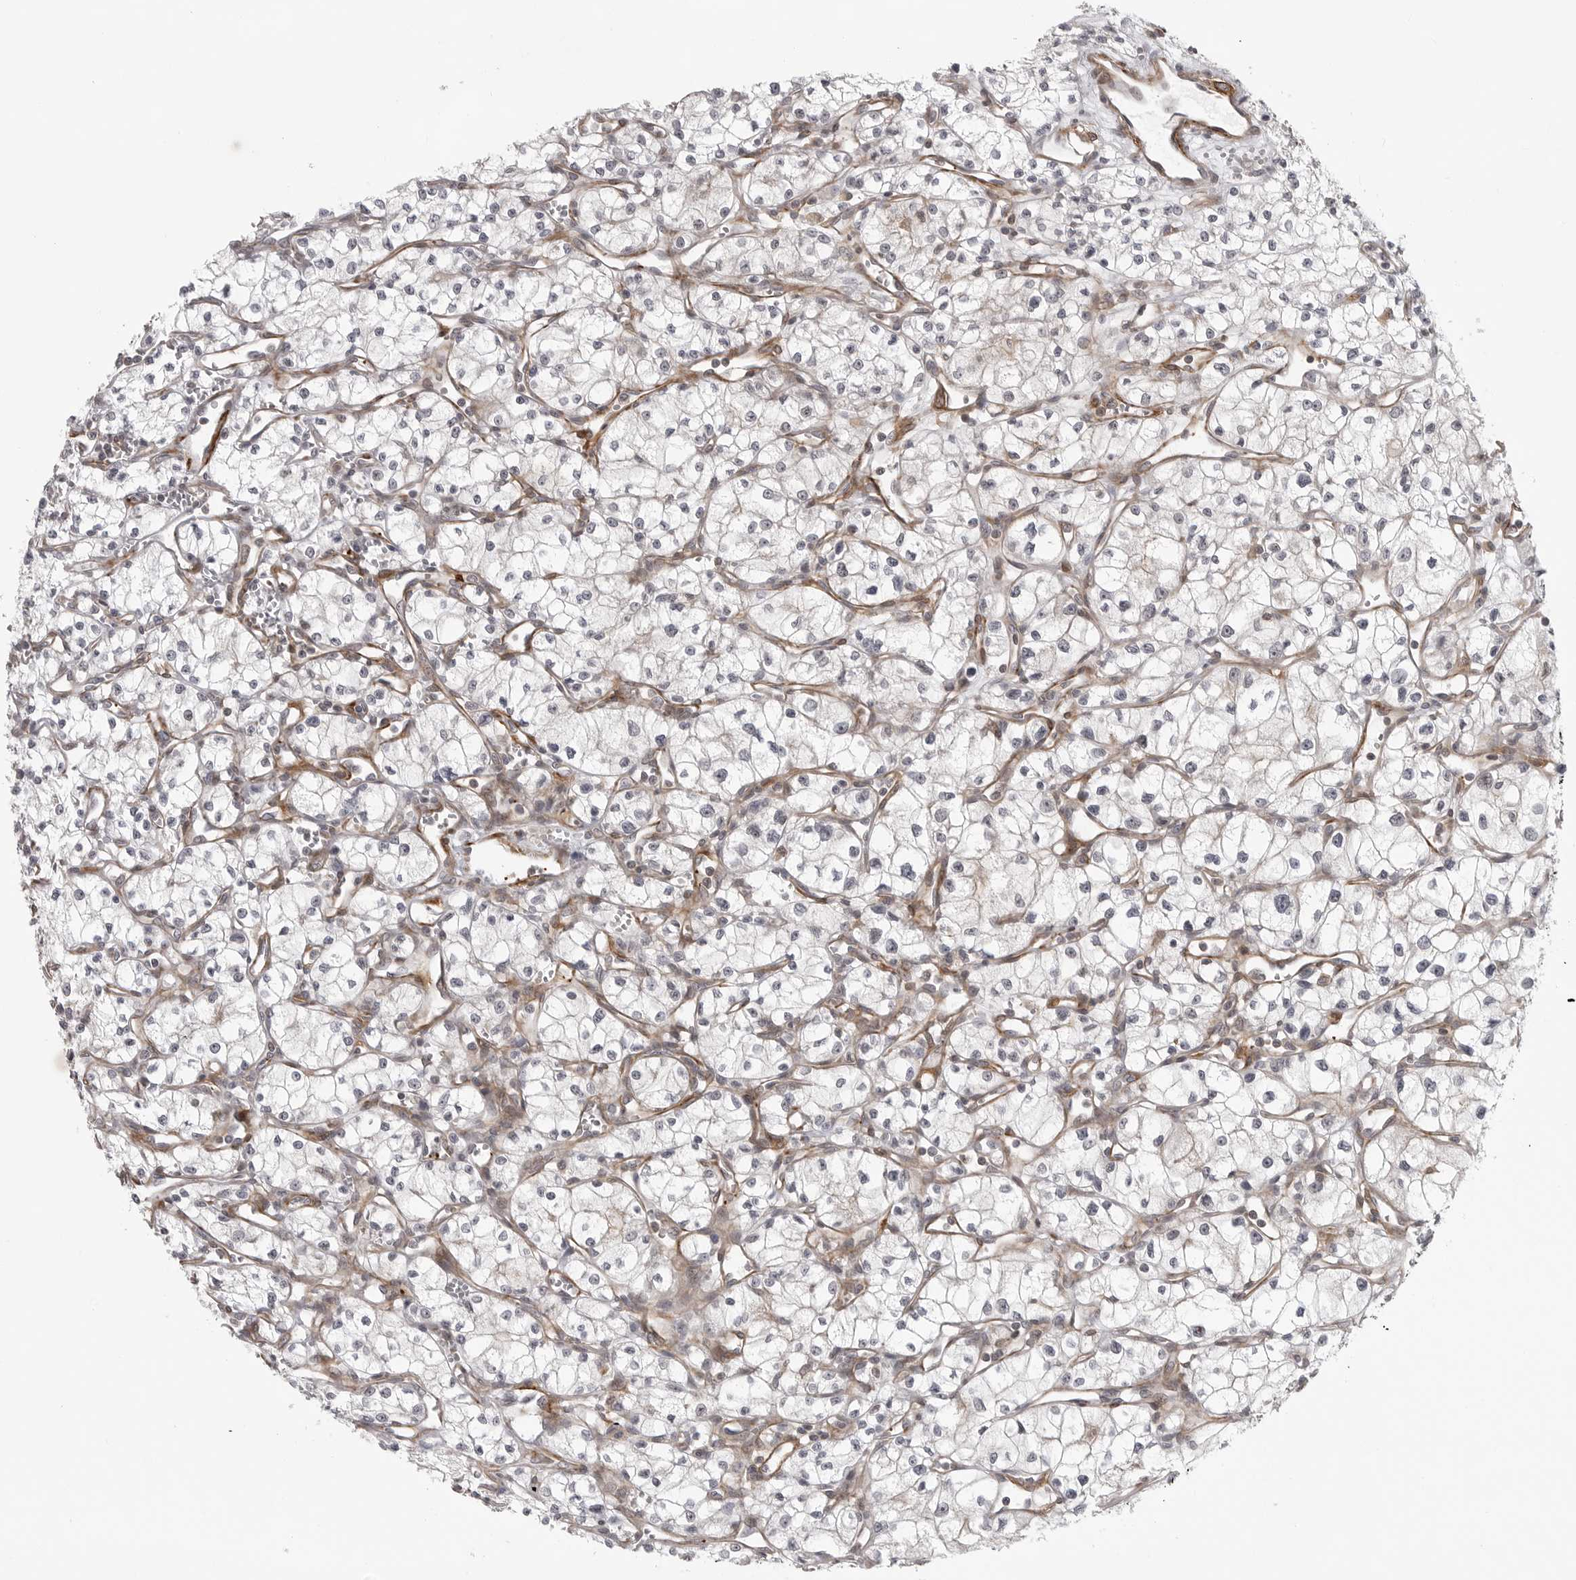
{"staining": {"intensity": "negative", "quantity": "none", "location": "none"}, "tissue": "renal cancer", "cell_type": "Tumor cells", "image_type": "cancer", "snomed": [{"axis": "morphology", "description": "Adenocarcinoma, NOS"}, {"axis": "topography", "description": "Kidney"}], "caption": "An image of renal cancer (adenocarcinoma) stained for a protein displays no brown staining in tumor cells.", "gene": "TUT4", "patient": {"sex": "male", "age": 59}}